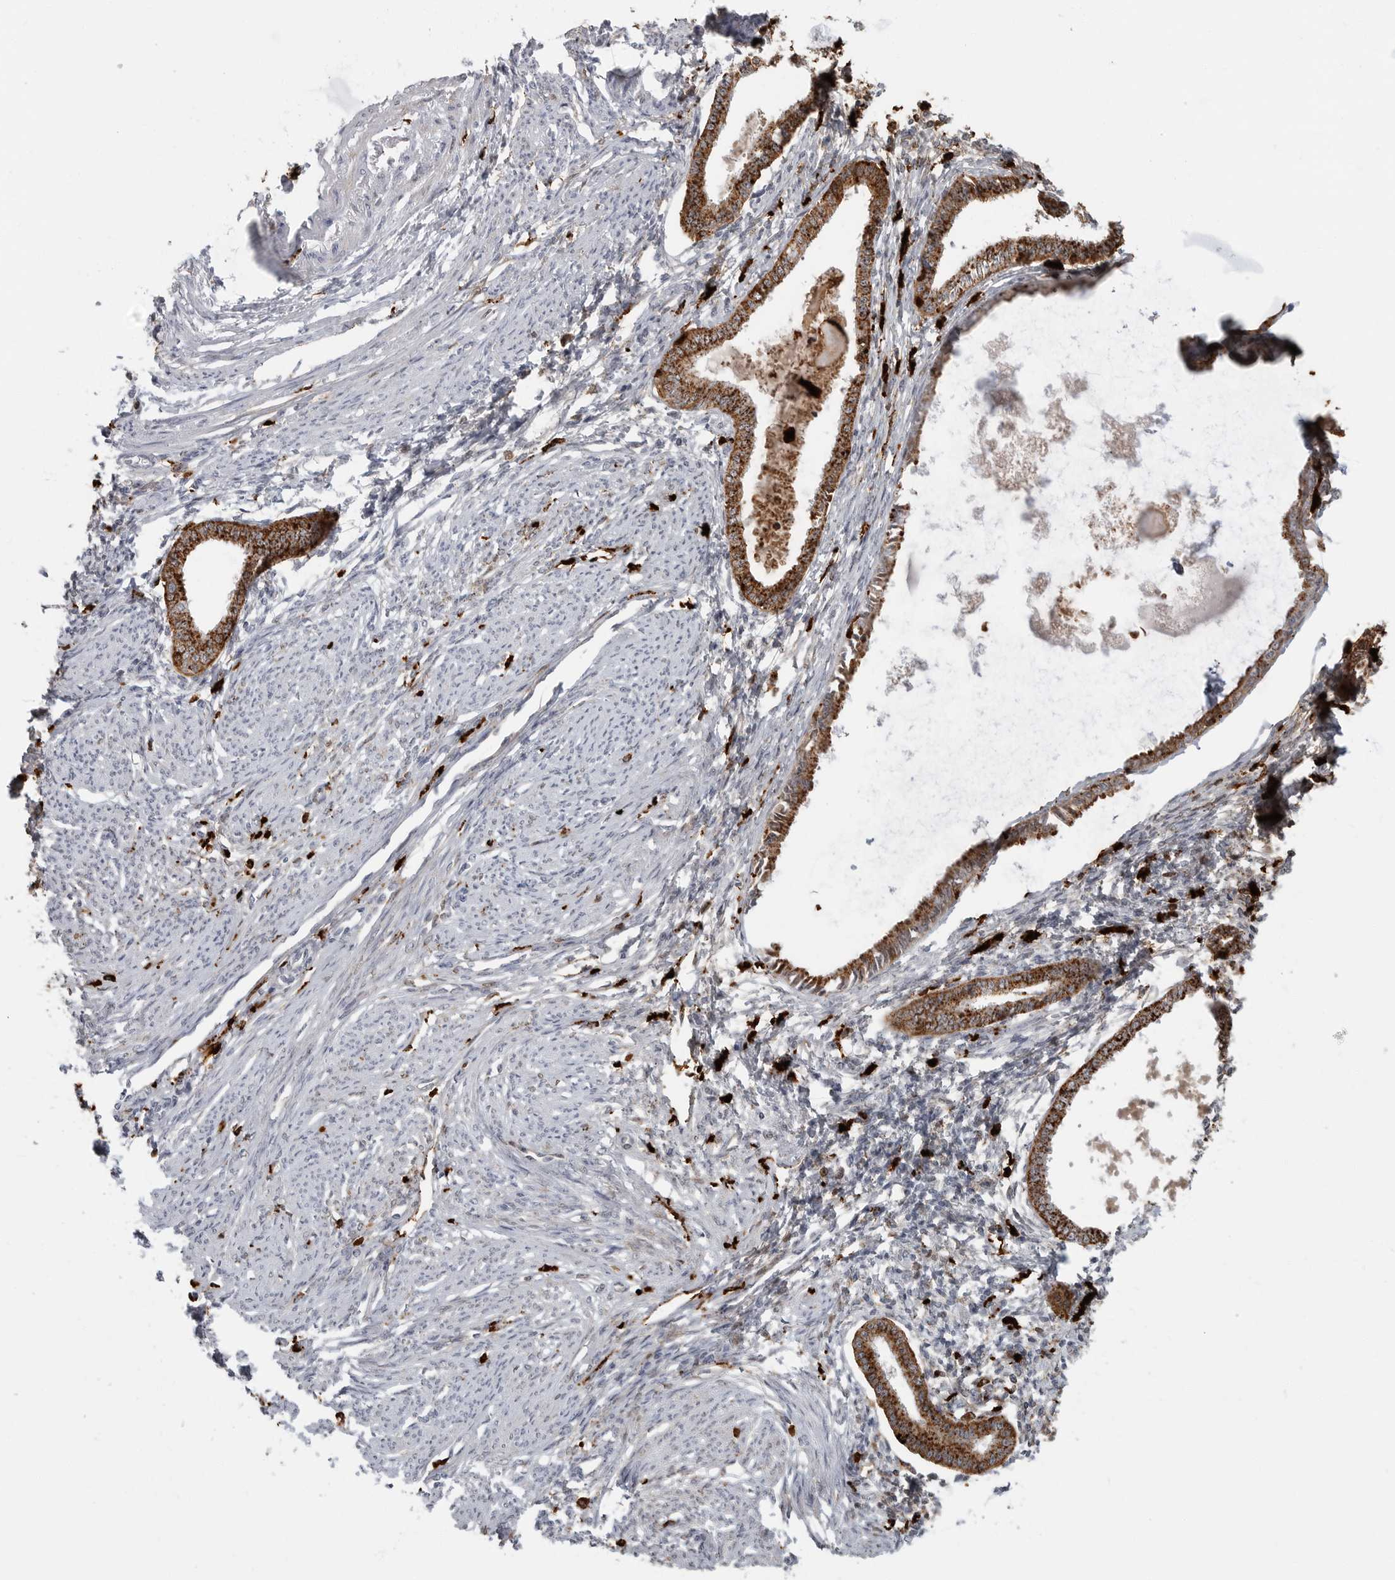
{"staining": {"intensity": "negative", "quantity": "none", "location": "none"}, "tissue": "endometrium", "cell_type": "Cells in endometrial stroma", "image_type": "normal", "snomed": [{"axis": "morphology", "description": "Normal tissue, NOS"}, {"axis": "topography", "description": "Endometrium"}], "caption": "High power microscopy photomicrograph of an immunohistochemistry (IHC) photomicrograph of normal endometrium, revealing no significant positivity in cells in endometrial stroma.", "gene": "IFI30", "patient": {"sex": "female", "age": 56}}